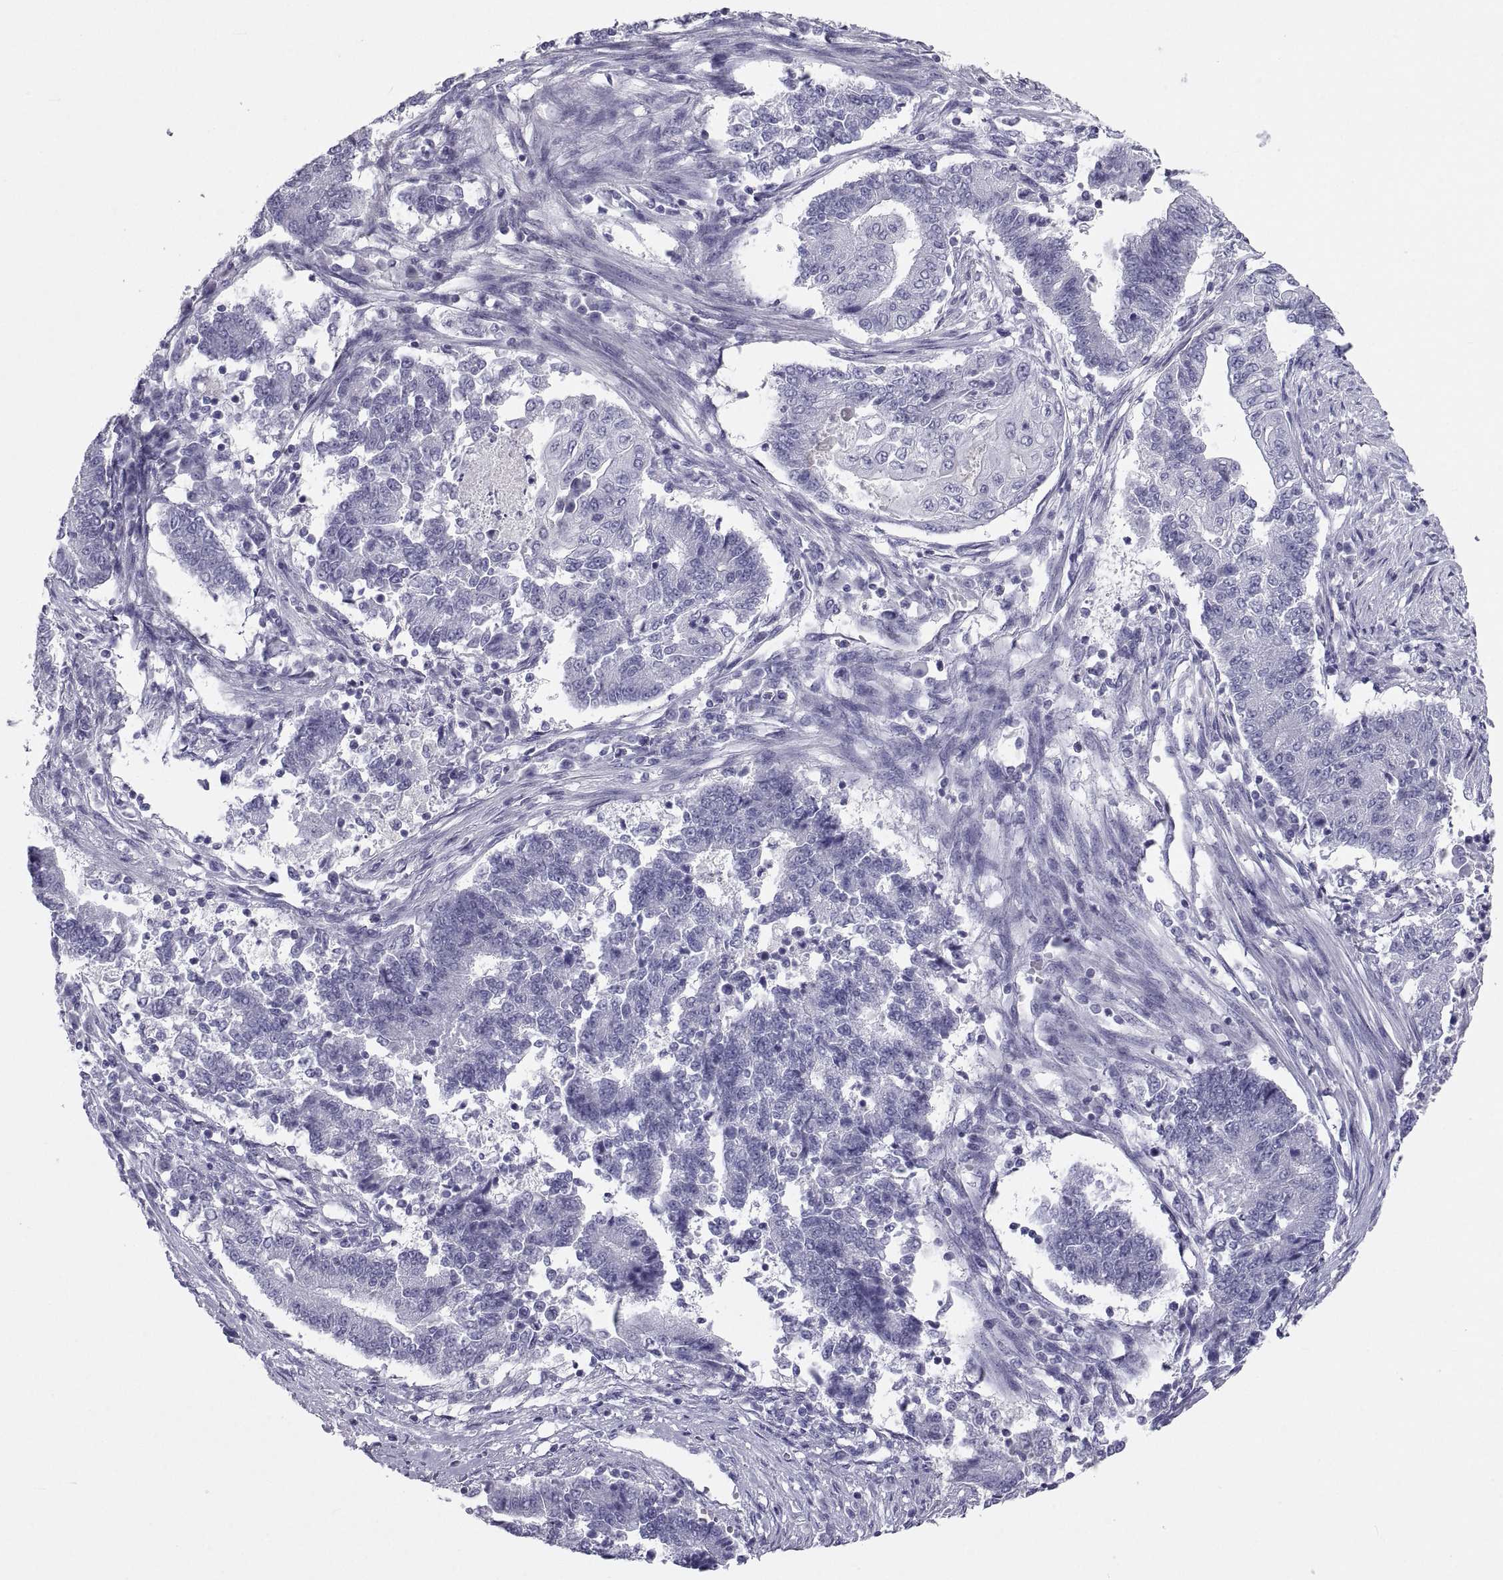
{"staining": {"intensity": "negative", "quantity": "none", "location": "none"}, "tissue": "endometrial cancer", "cell_type": "Tumor cells", "image_type": "cancer", "snomed": [{"axis": "morphology", "description": "Adenocarcinoma, NOS"}, {"axis": "topography", "description": "Uterus"}, {"axis": "topography", "description": "Endometrium"}], "caption": "Immunohistochemistry of endometrial cancer (adenocarcinoma) displays no staining in tumor cells.", "gene": "PCSK1N", "patient": {"sex": "female", "age": 54}}